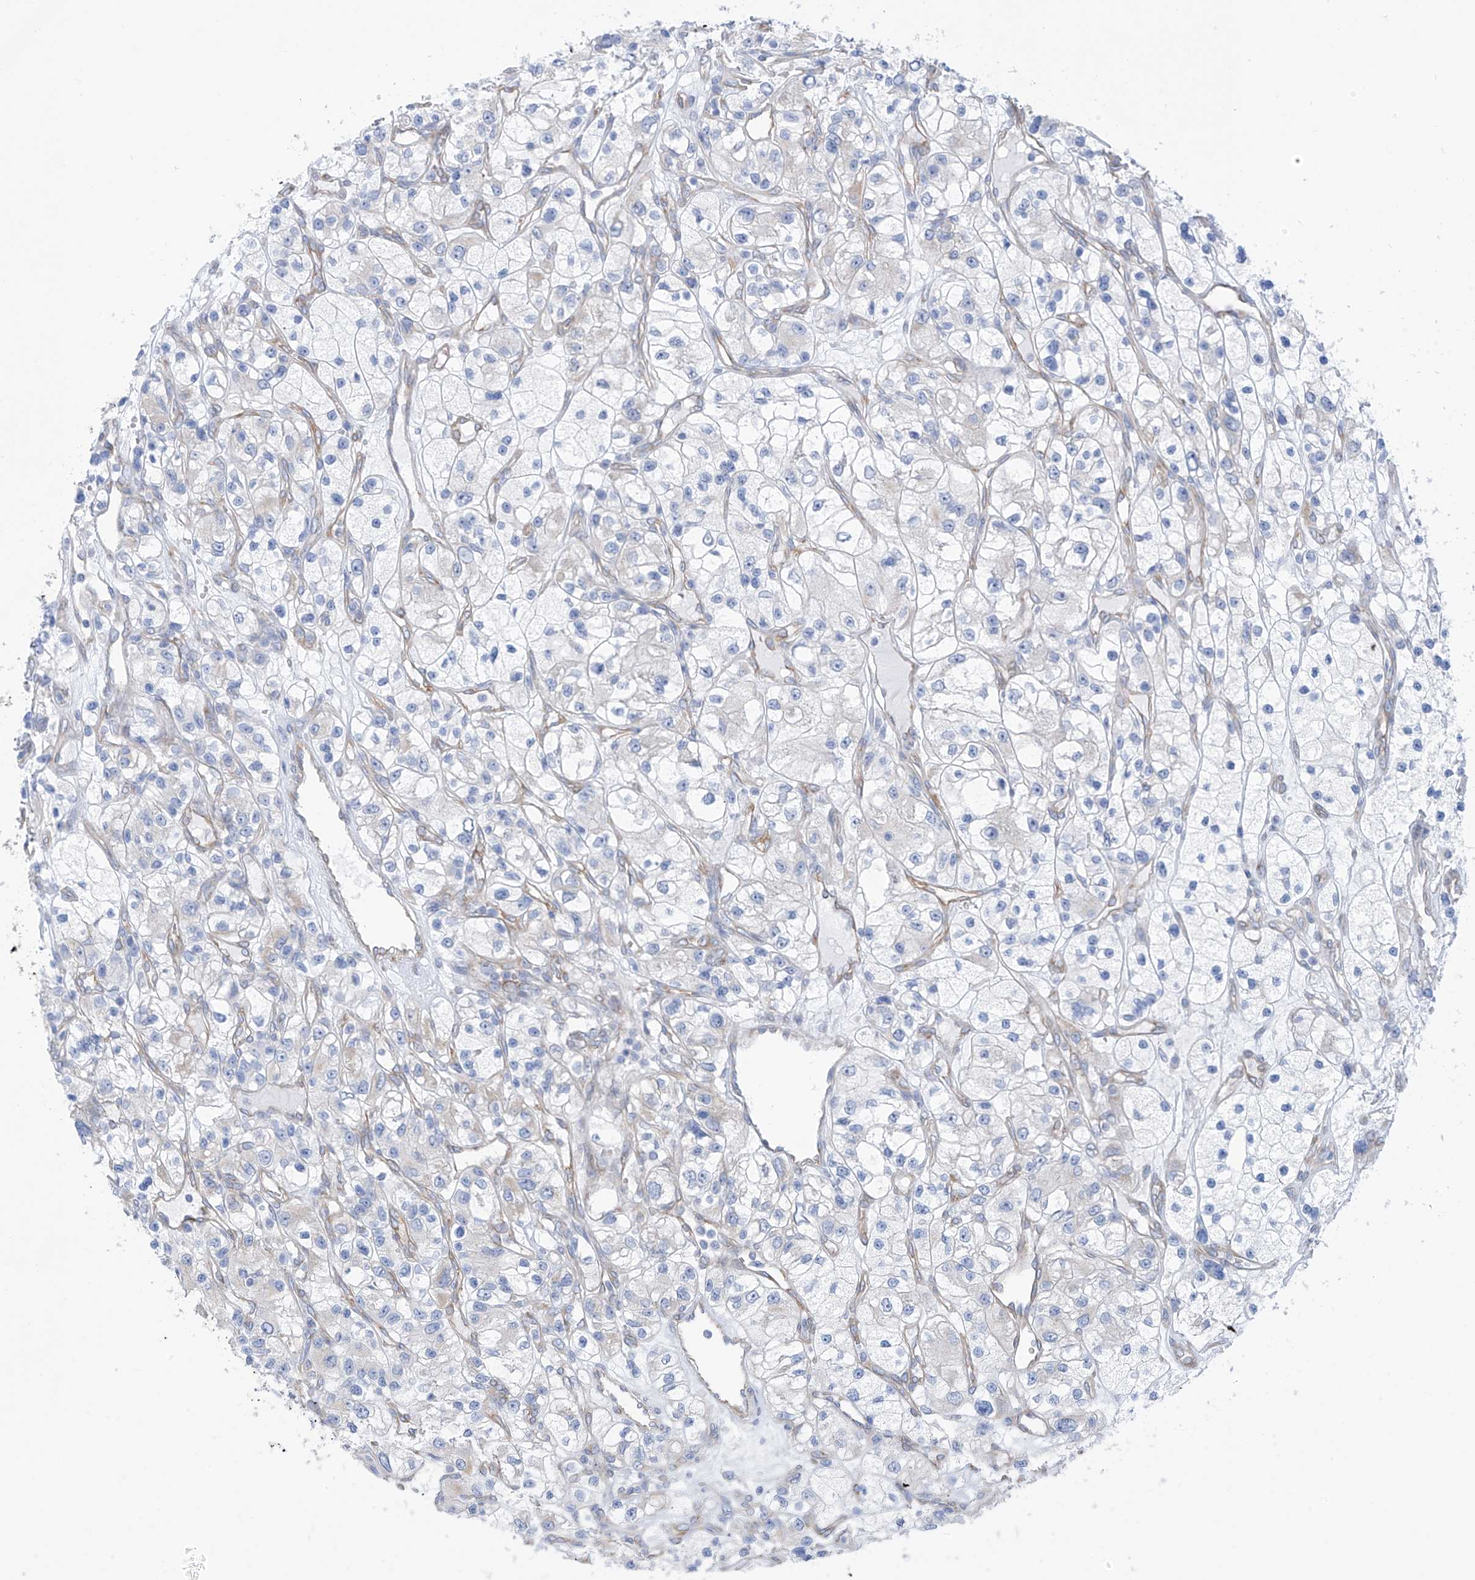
{"staining": {"intensity": "negative", "quantity": "none", "location": "none"}, "tissue": "renal cancer", "cell_type": "Tumor cells", "image_type": "cancer", "snomed": [{"axis": "morphology", "description": "Adenocarcinoma, NOS"}, {"axis": "topography", "description": "Kidney"}], "caption": "DAB immunohistochemical staining of renal adenocarcinoma demonstrates no significant staining in tumor cells.", "gene": "RCN2", "patient": {"sex": "female", "age": 57}}